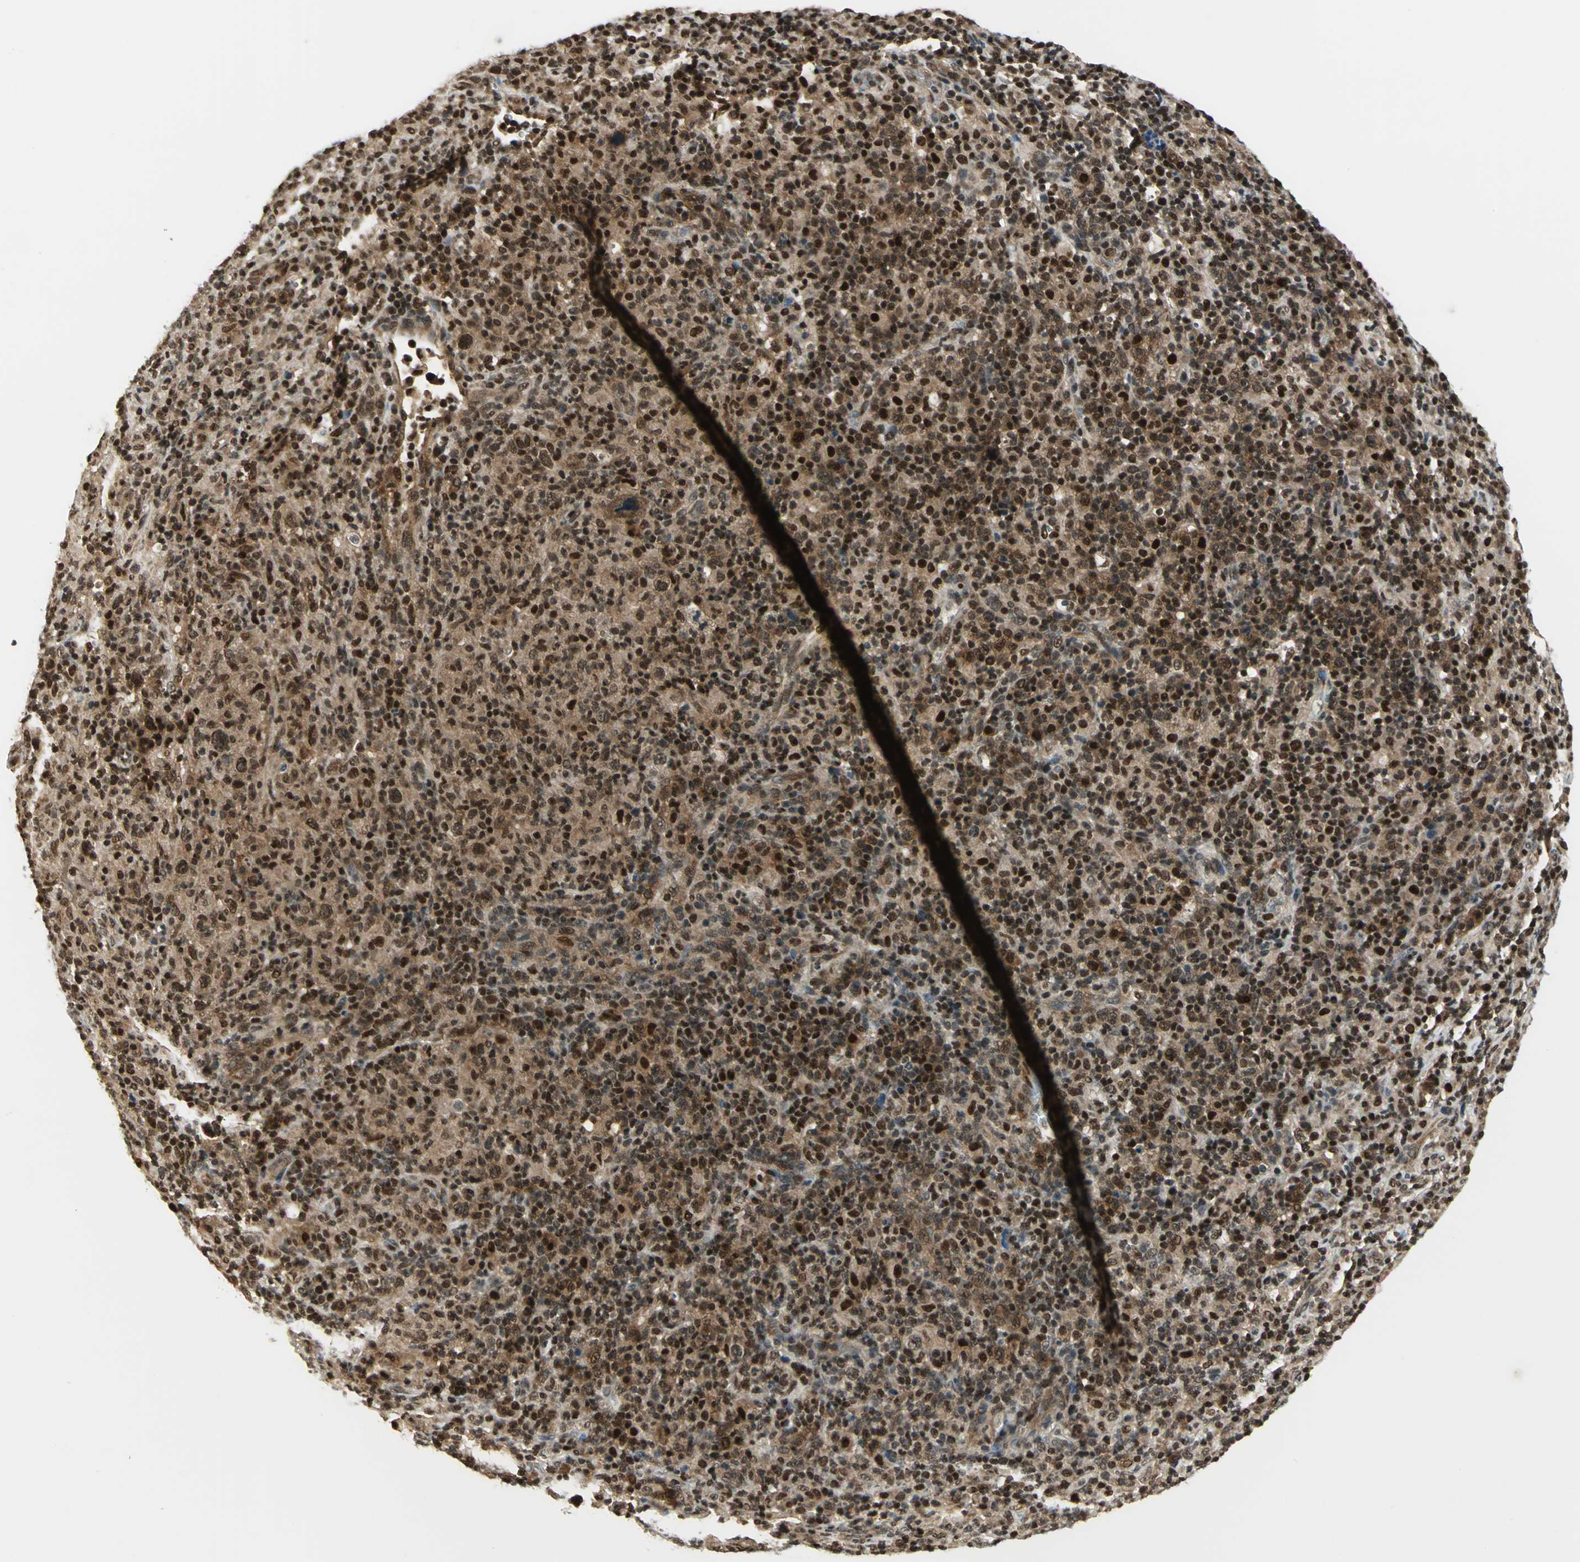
{"staining": {"intensity": "strong", "quantity": "25%-75%", "location": "cytoplasmic/membranous,nuclear"}, "tissue": "lymphoma", "cell_type": "Tumor cells", "image_type": "cancer", "snomed": [{"axis": "morphology", "description": "Hodgkin's disease, NOS"}, {"axis": "topography", "description": "Lymph node"}], "caption": "DAB immunohistochemical staining of human lymphoma shows strong cytoplasmic/membranous and nuclear protein expression in about 25%-75% of tumor cells.", "gene": "PSMC3", "patient": {"sex": "male", "age": 65}}